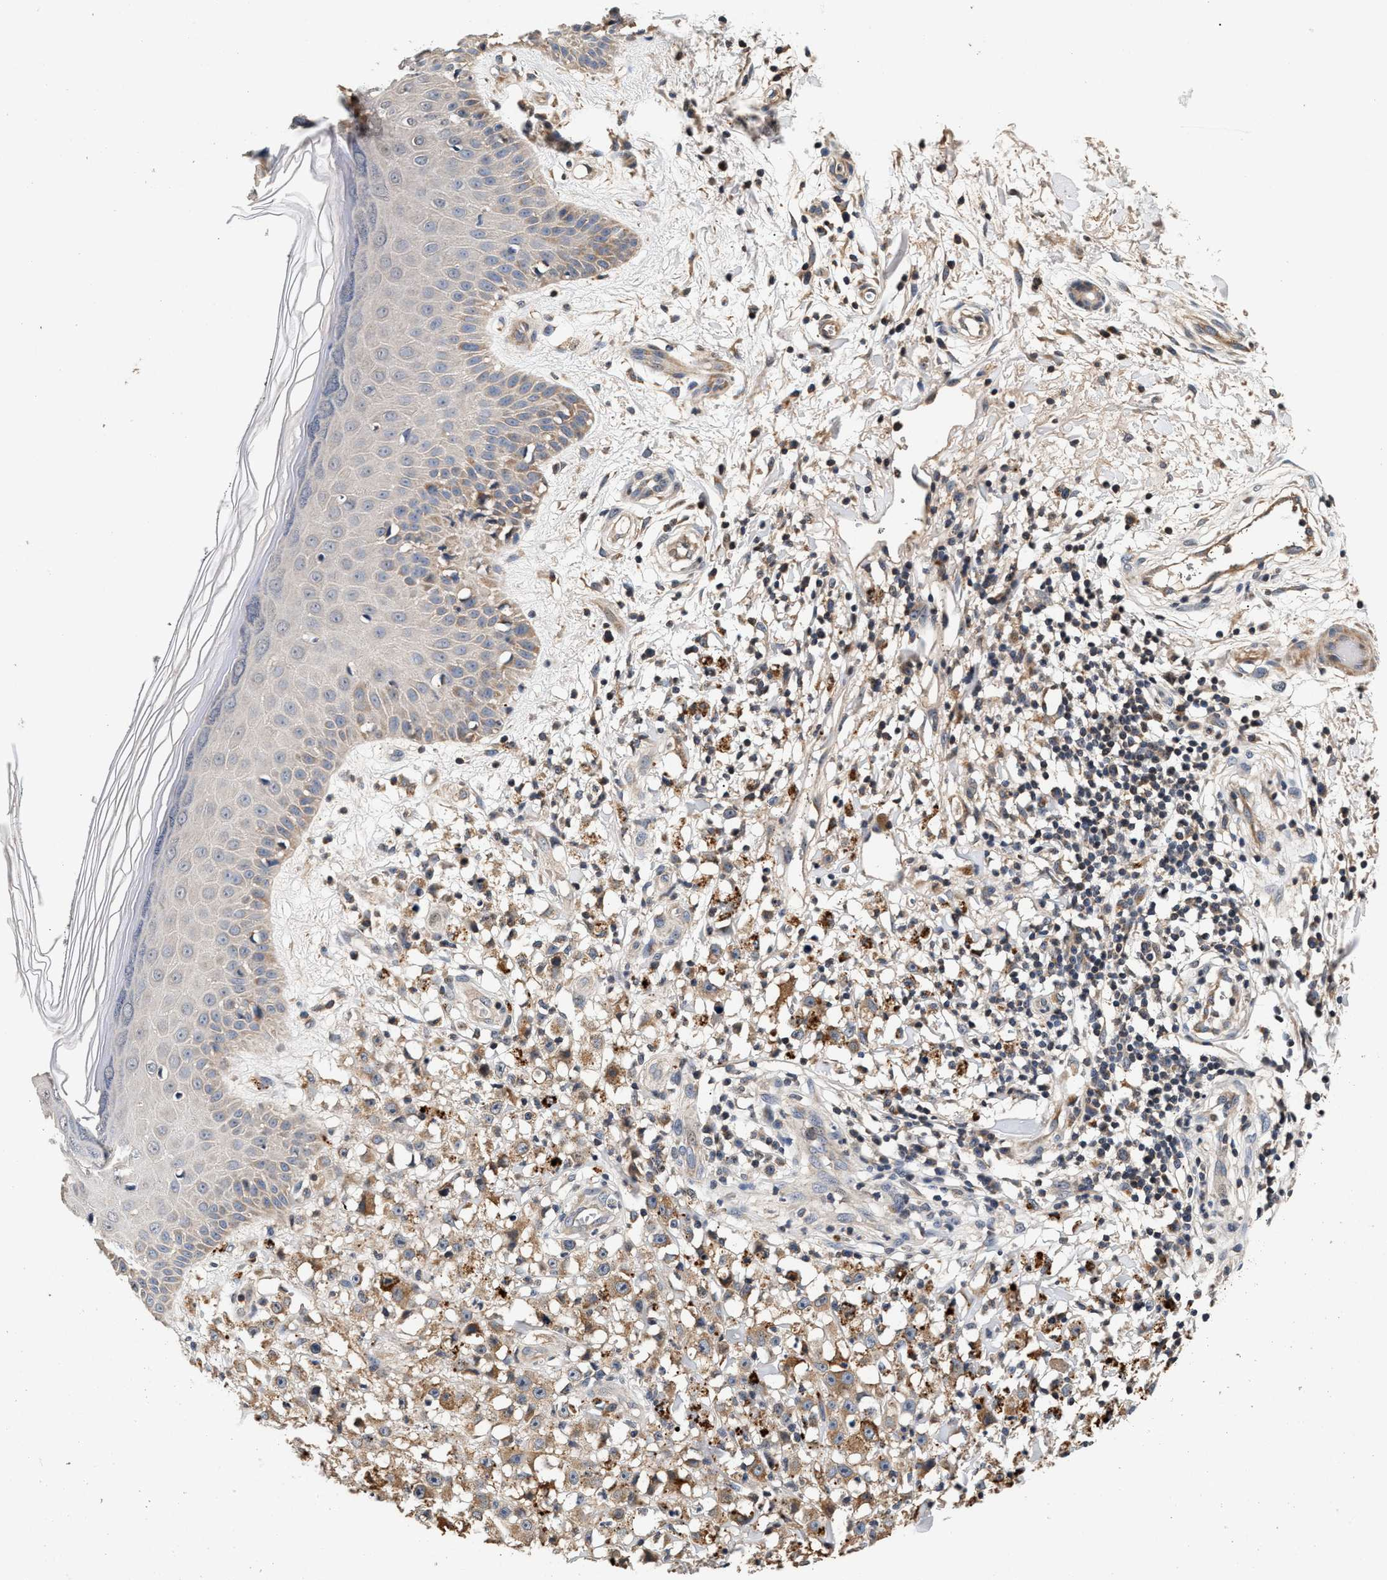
{"staining": {"intensity": "weak", "quantity": ">75%", "location": "cytoplasmic/membranous"}, "tissue": "melanoma", "cell_type": "Tumor cells", "image_type": "cancer", "snomed": [{"axis": "morphology", "description": "Malignant melanoma, NOS"}, {"axis": "topography", "description": "Skin"}], "caption": "High-power microscopy captured an immunohistochemistry (IHC) histopathology image of melanoma, revealing weak cytoplasmic/membranous expression in about >75% of tumor cells. The staining was performed using DAB (3,3'-diaminobenzidine), with brown indicating positive protein expression. Nuclei are stained blue with hematoxylin.", "gene": "PTGR3", "patient": {"sex": "female", "age": 82}}